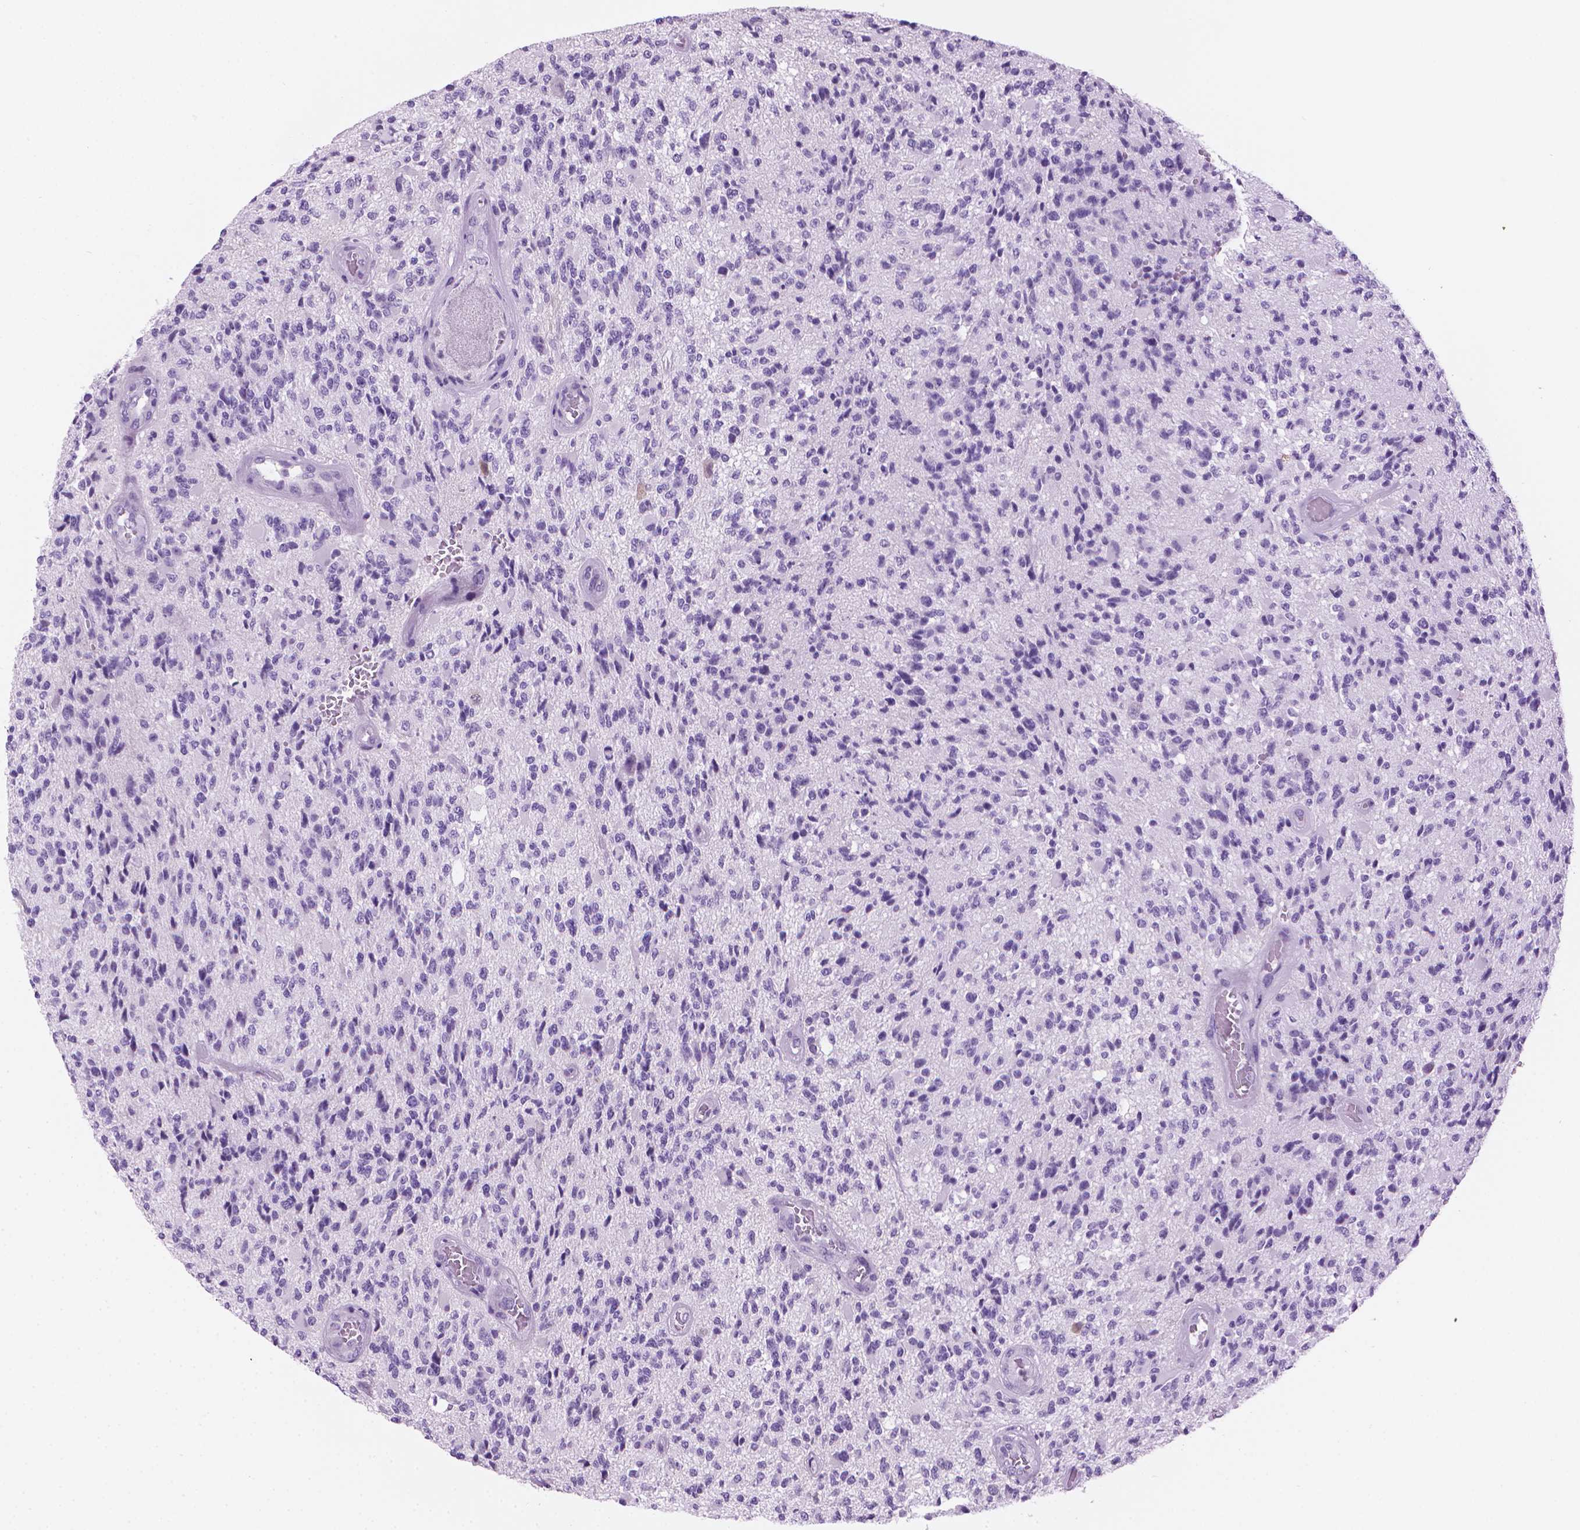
{"staining": {"intensity": "negative", "quantity": "none", "location": "none"}, "tissue": "glioma", "cell_type": "Tumor cells", "image_type": "cancer", "snomed": [{"axis": "morphology", "description": "Glioma, malignant, High grade"}, {"axis": "topography", "description": "Brain"}], "caption": "The IHC image has no significant positivity in tumor cells of high-grade glioma (malignant) tissue.", "gene": "TTC29", "patient": {"sex": "female", "age": 63}}